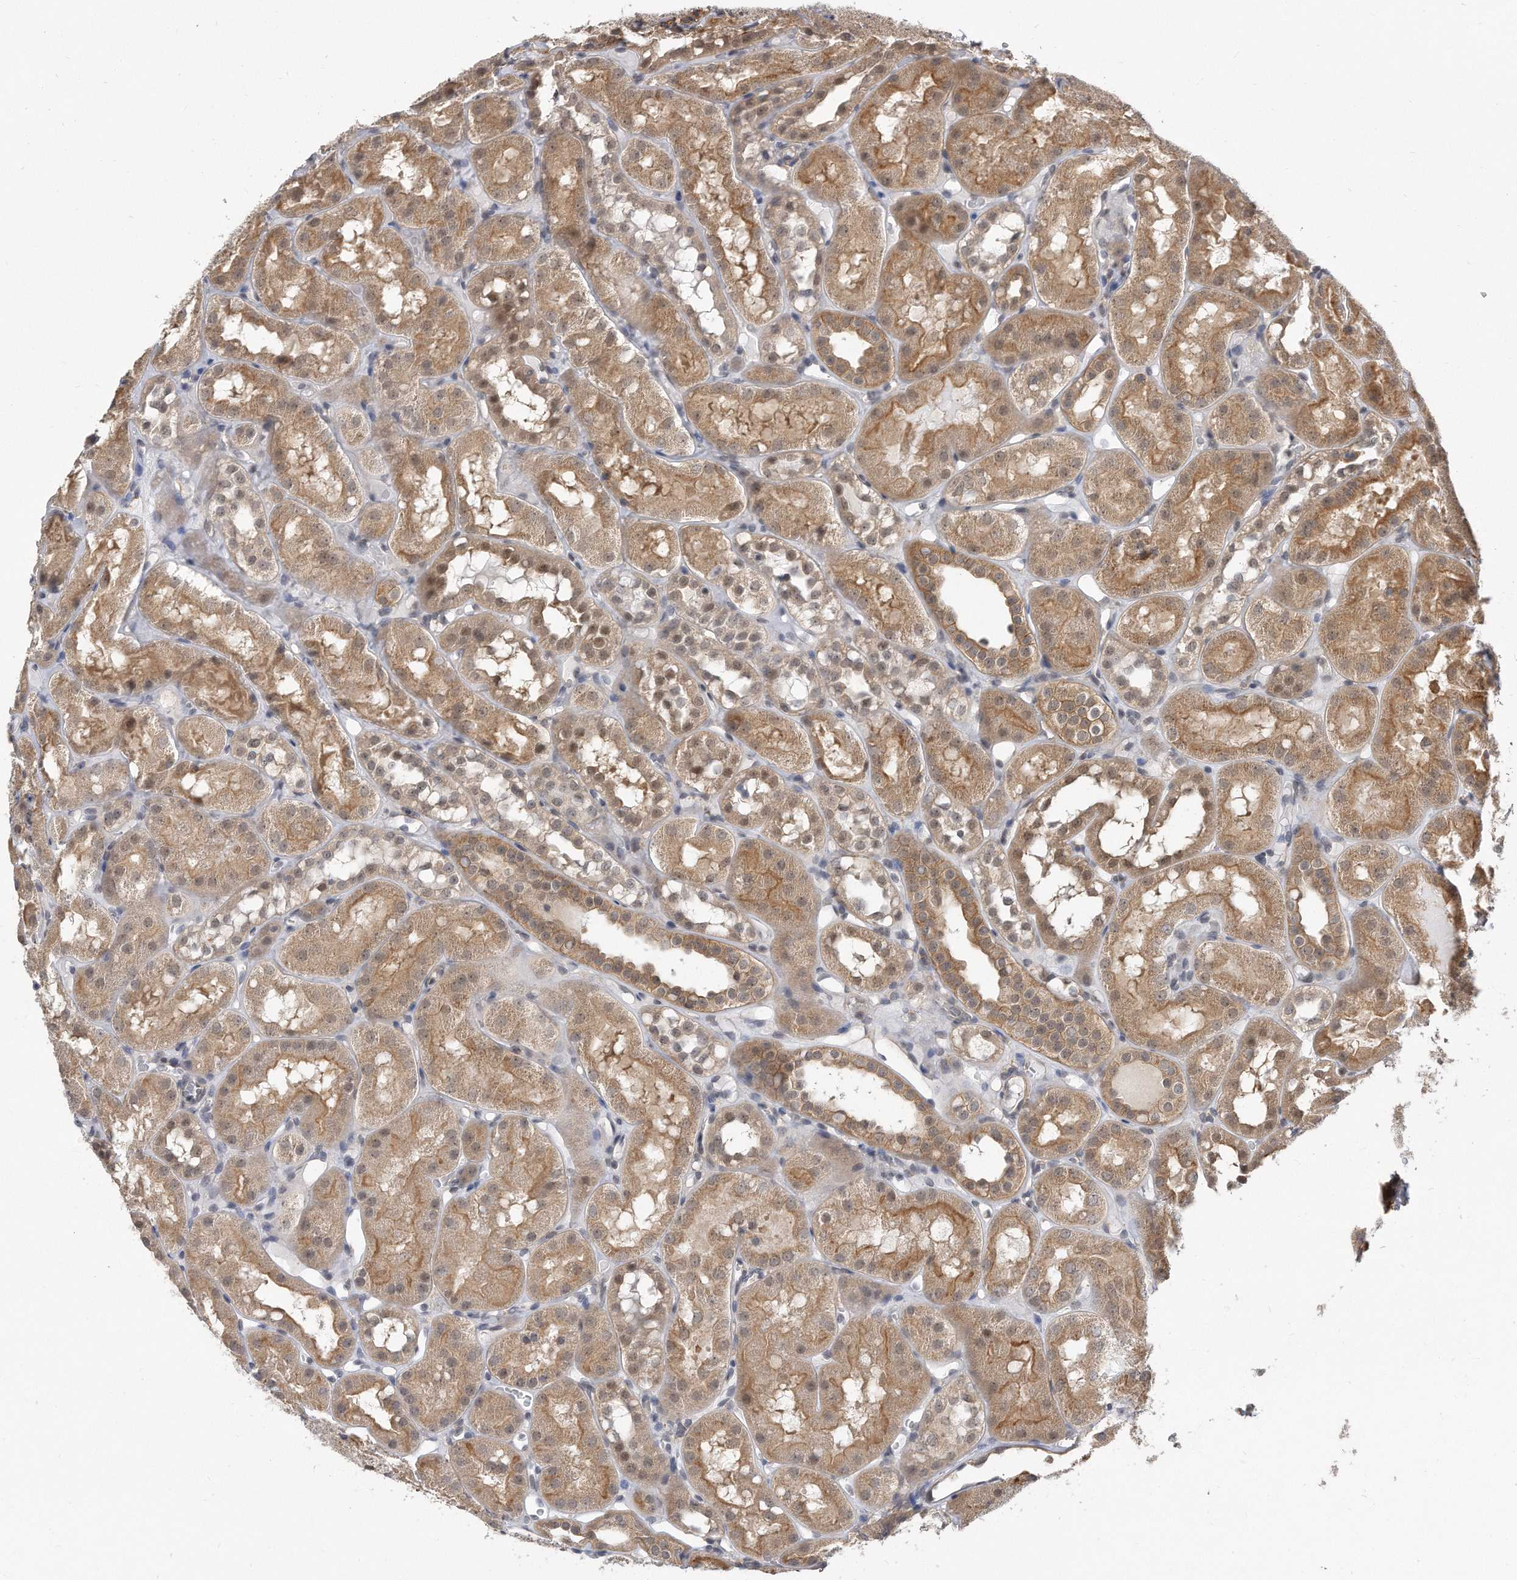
{"staining": {"intensity": "weak", "quantity": "<25%", "location": "cytoplasmic/membranous"}, "tissue": "kidney", "cell_type": "Cells in glomeruli", "image_type": "normal", "snomed": [{"axis": "morphology", "description": "Normal tissue, NOS"}, {"axis": "topography", "description": "Kidney"}], "caption": "Photomicrograph shows no protein staining in cells in glomeruli of normal kidney. (Immunohistochemistry, brightfield microscopy, high magnification).", "gene": "TCP1", "patient": {"sex": "male", "age": 16}}